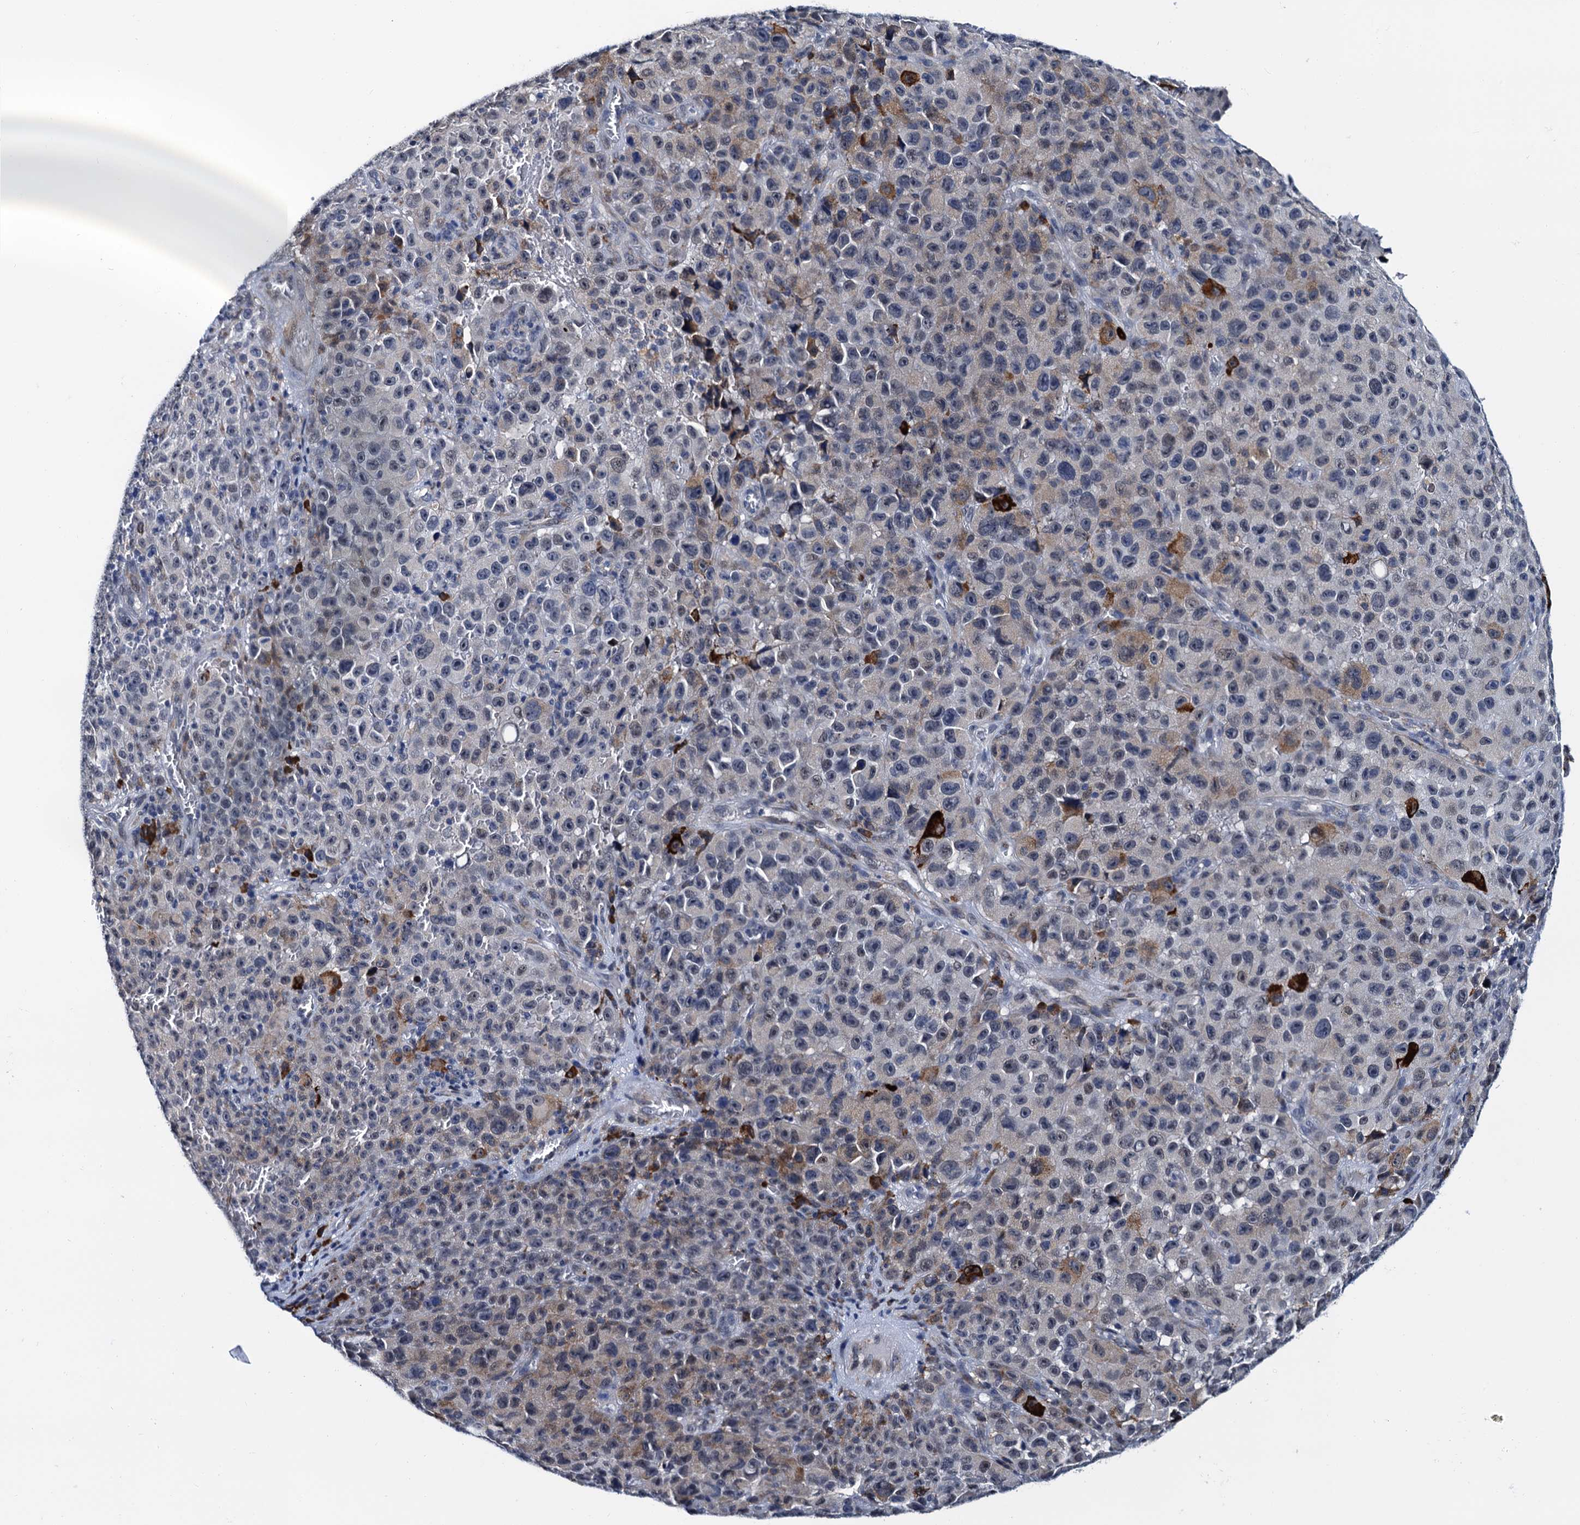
{"staining": {"intensity": "negative", "quantity": "none", "location": "none"}, "tissue": "melanoma", "cell_type": "Tumor cells", "image_type": "cancer", "snomed": [{"axis": "morphology", "description": "Malignant melanoma, NOS"}, {"axis": "topography", "description": "Skin"}], "caption": "Immunohistochemistry (IHC) of malignant melanoma displays no staining in tumor cells. (DAB (3,3'-diaminobenzidine) immunohistochemistry with hematoxylin counter stain).", "gene": "SLC7A10", "patient": {"sex": "female", "age": 82}}